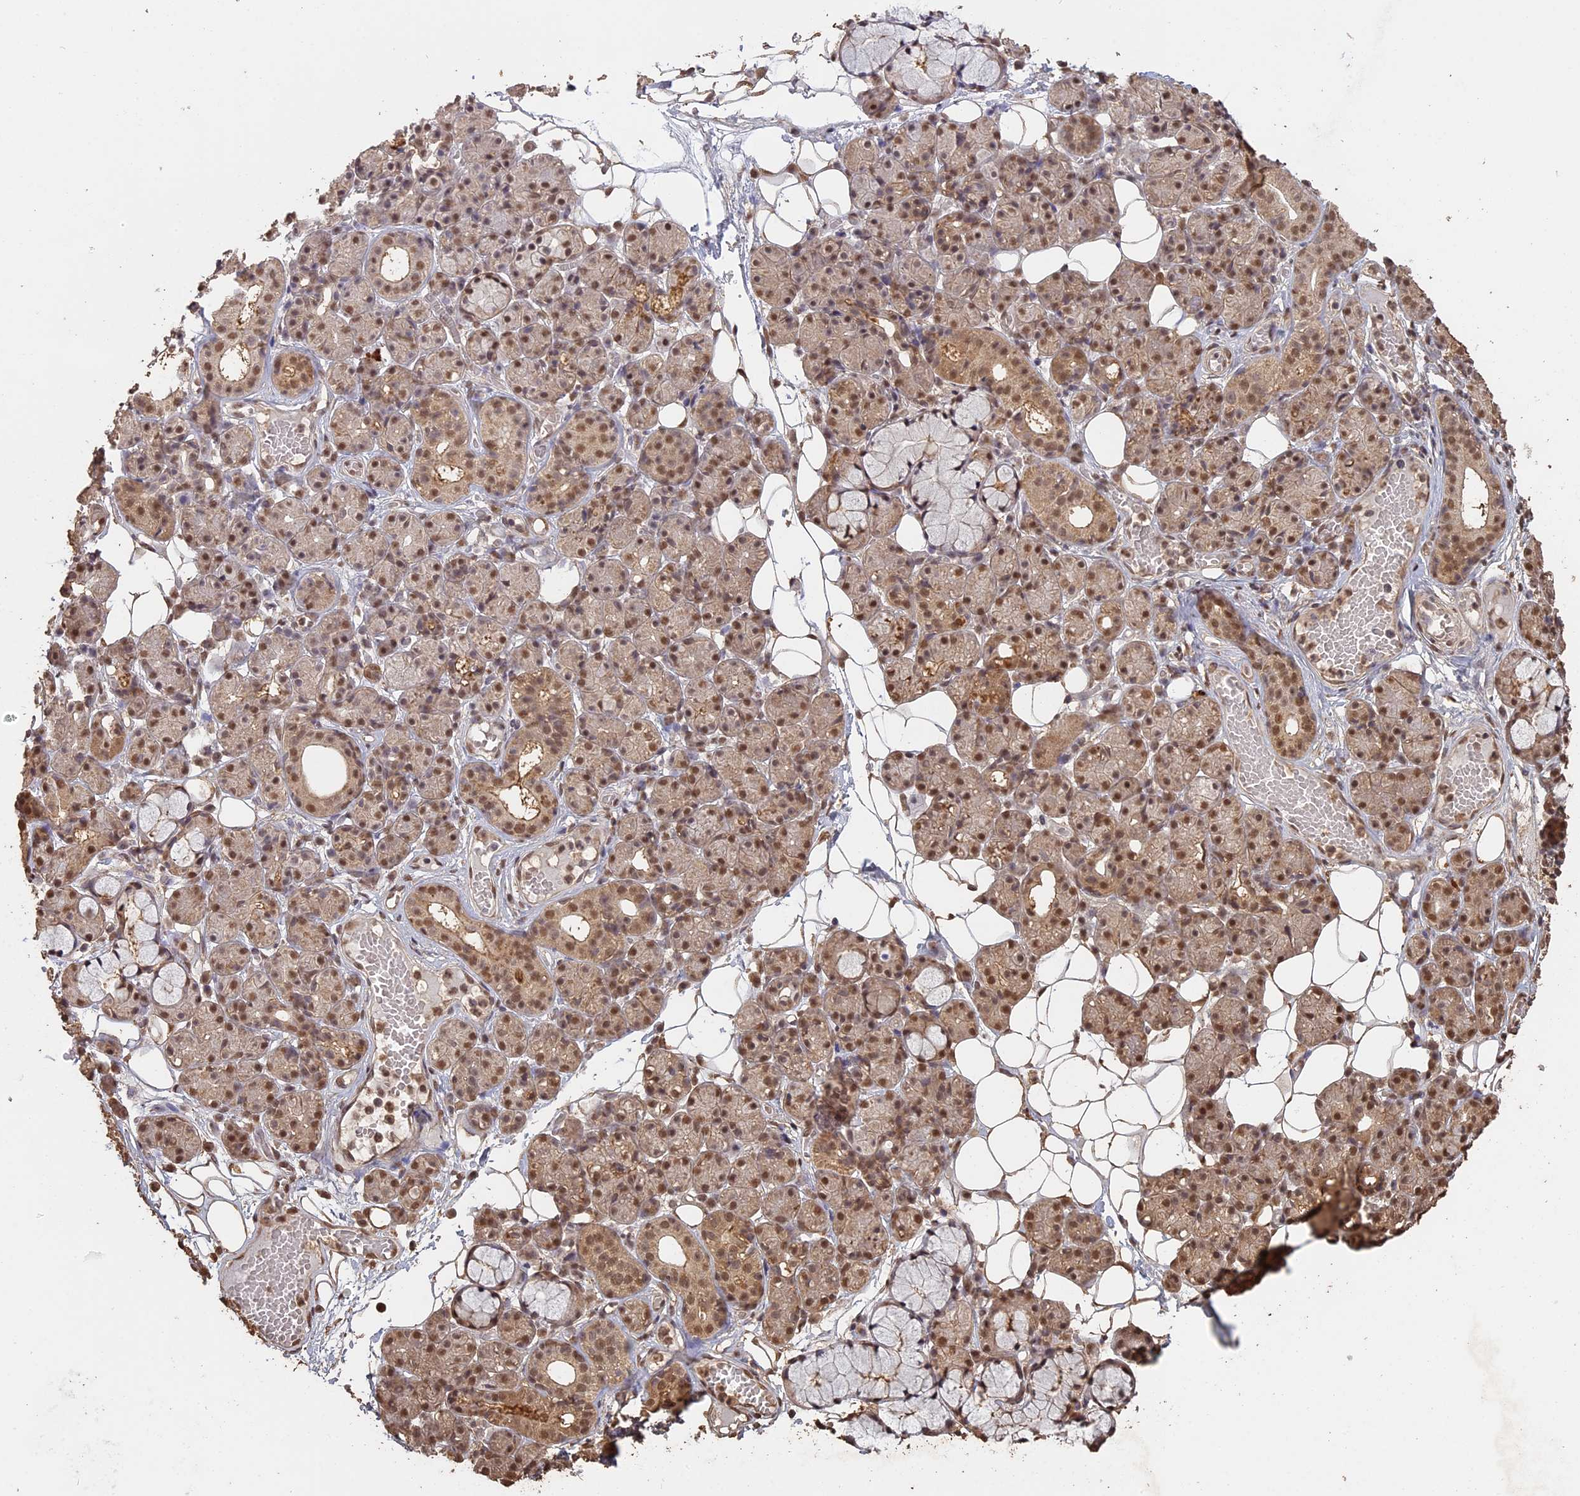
{"staining": {"intensity": "moderate", "quantity": ">75%", "location": "nuclear"}, "tissue": "salivary gland", "cell_type": "Glandular cells", "image_type": "normal", "snomed": [{"axis": "morphology", "description": "Normal tissue, NOS"}, {"axis": "topography", "description": "Salivary gland"}], "caption": "An IHC micrograph of benign tissue is shown. Protein staining in brown highlights moderate nuclear positivity in salivary gland within glandular cells. The protein of interest is stained brown, and the nuclei are stained in blue (DAB (3,3'-diaminobenzidine) IHC with brightfield microscopy, high magnification).", "gene": "PSMC6", "patient": {"sex": "male", "age": 63}}